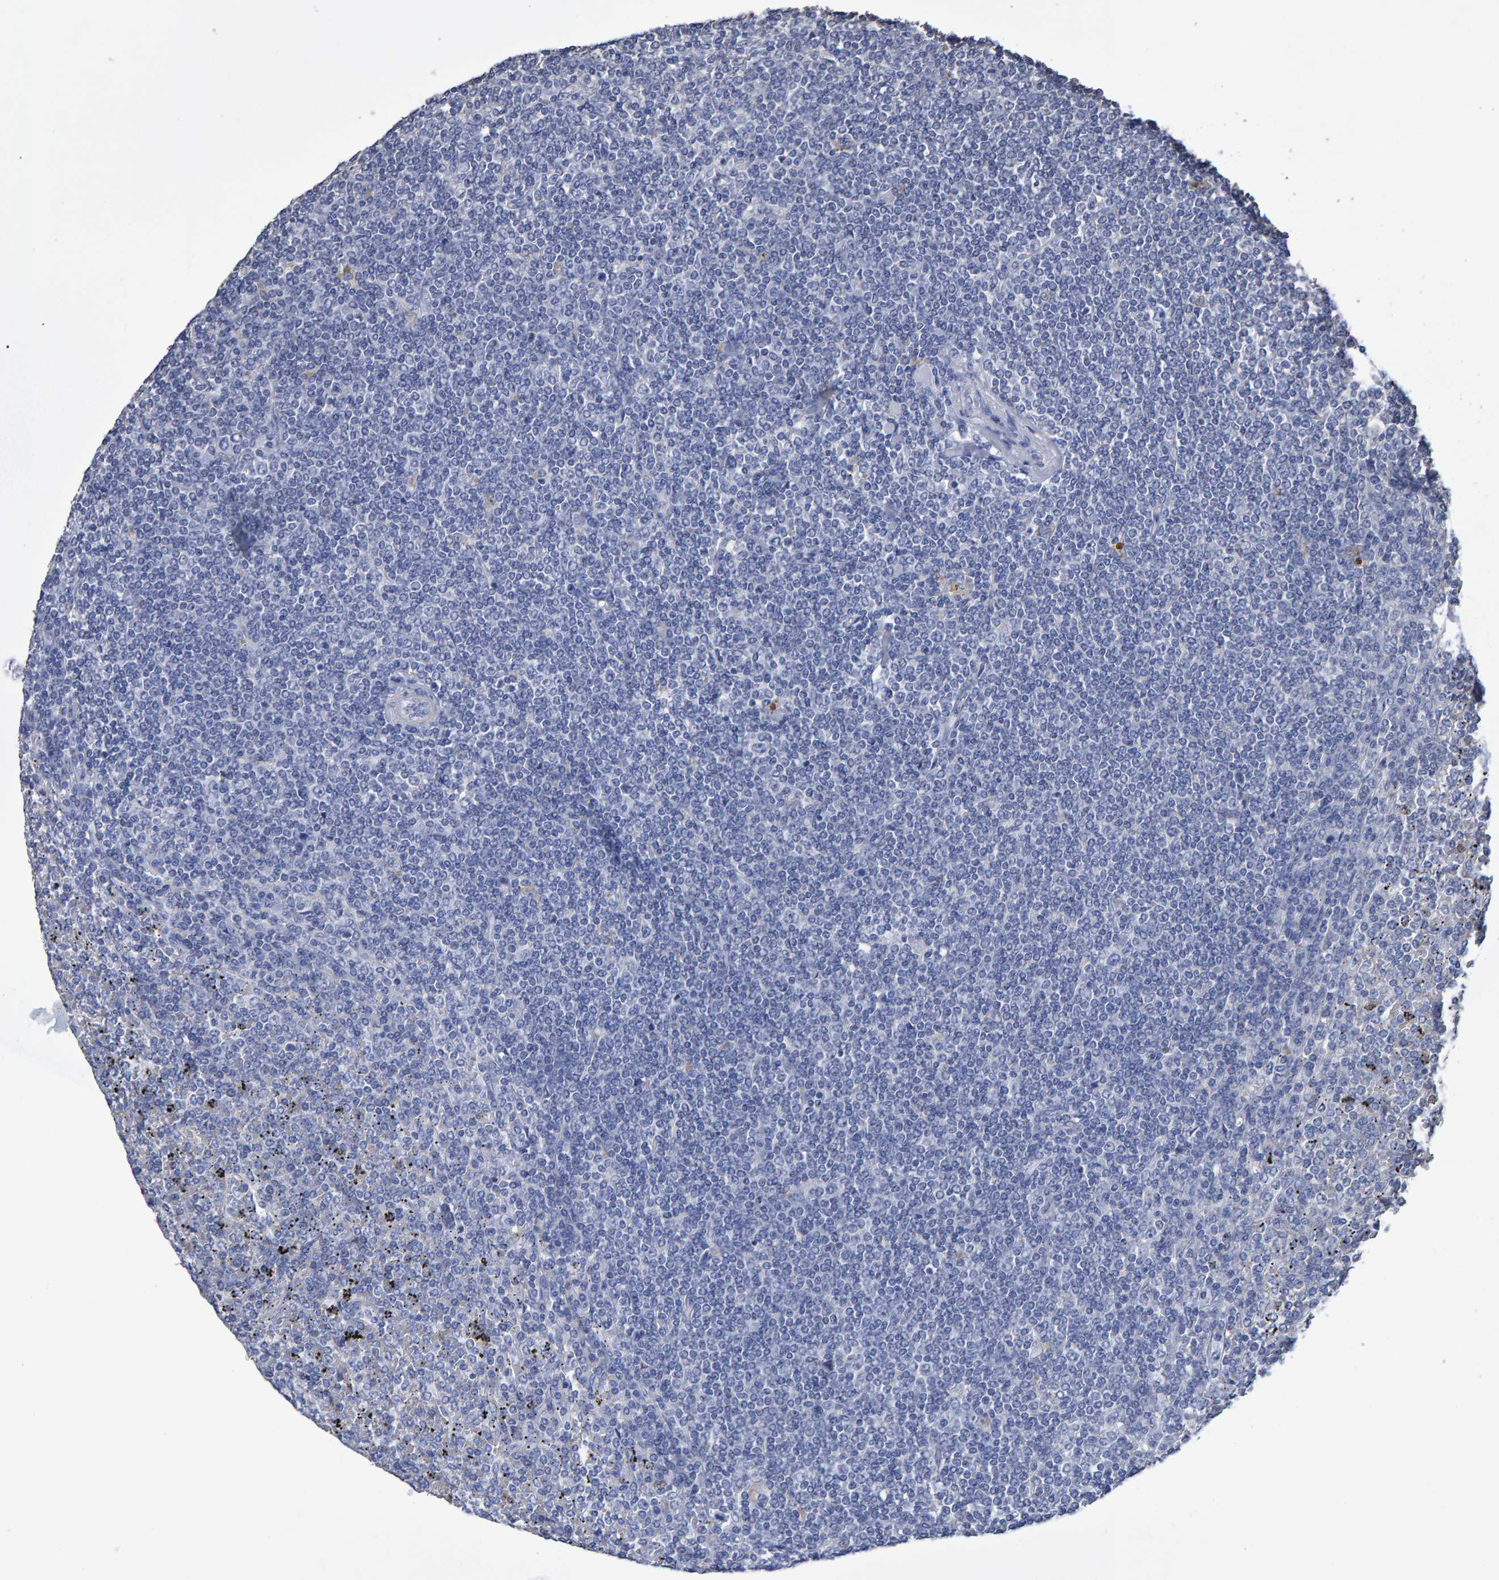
{"staining": {"intensity": "negative", "quantity": "none", "location": "none"}, "tissue": "lymphoma", "cell_type": "Tumor cells", "image_type": "cancer", "snomed": [{"axis": "morphology", "description": "Malignant lymphoma, non-Hodgkin's type, Low grade"}, {"axis": "topography", "description": "Spleen"}], "caption": "Histopathology image shows no significant protein expression in tumor cells of lymphoma.", "gene": "HEMGN", "patient": {"sex": "female", "age": 19}}